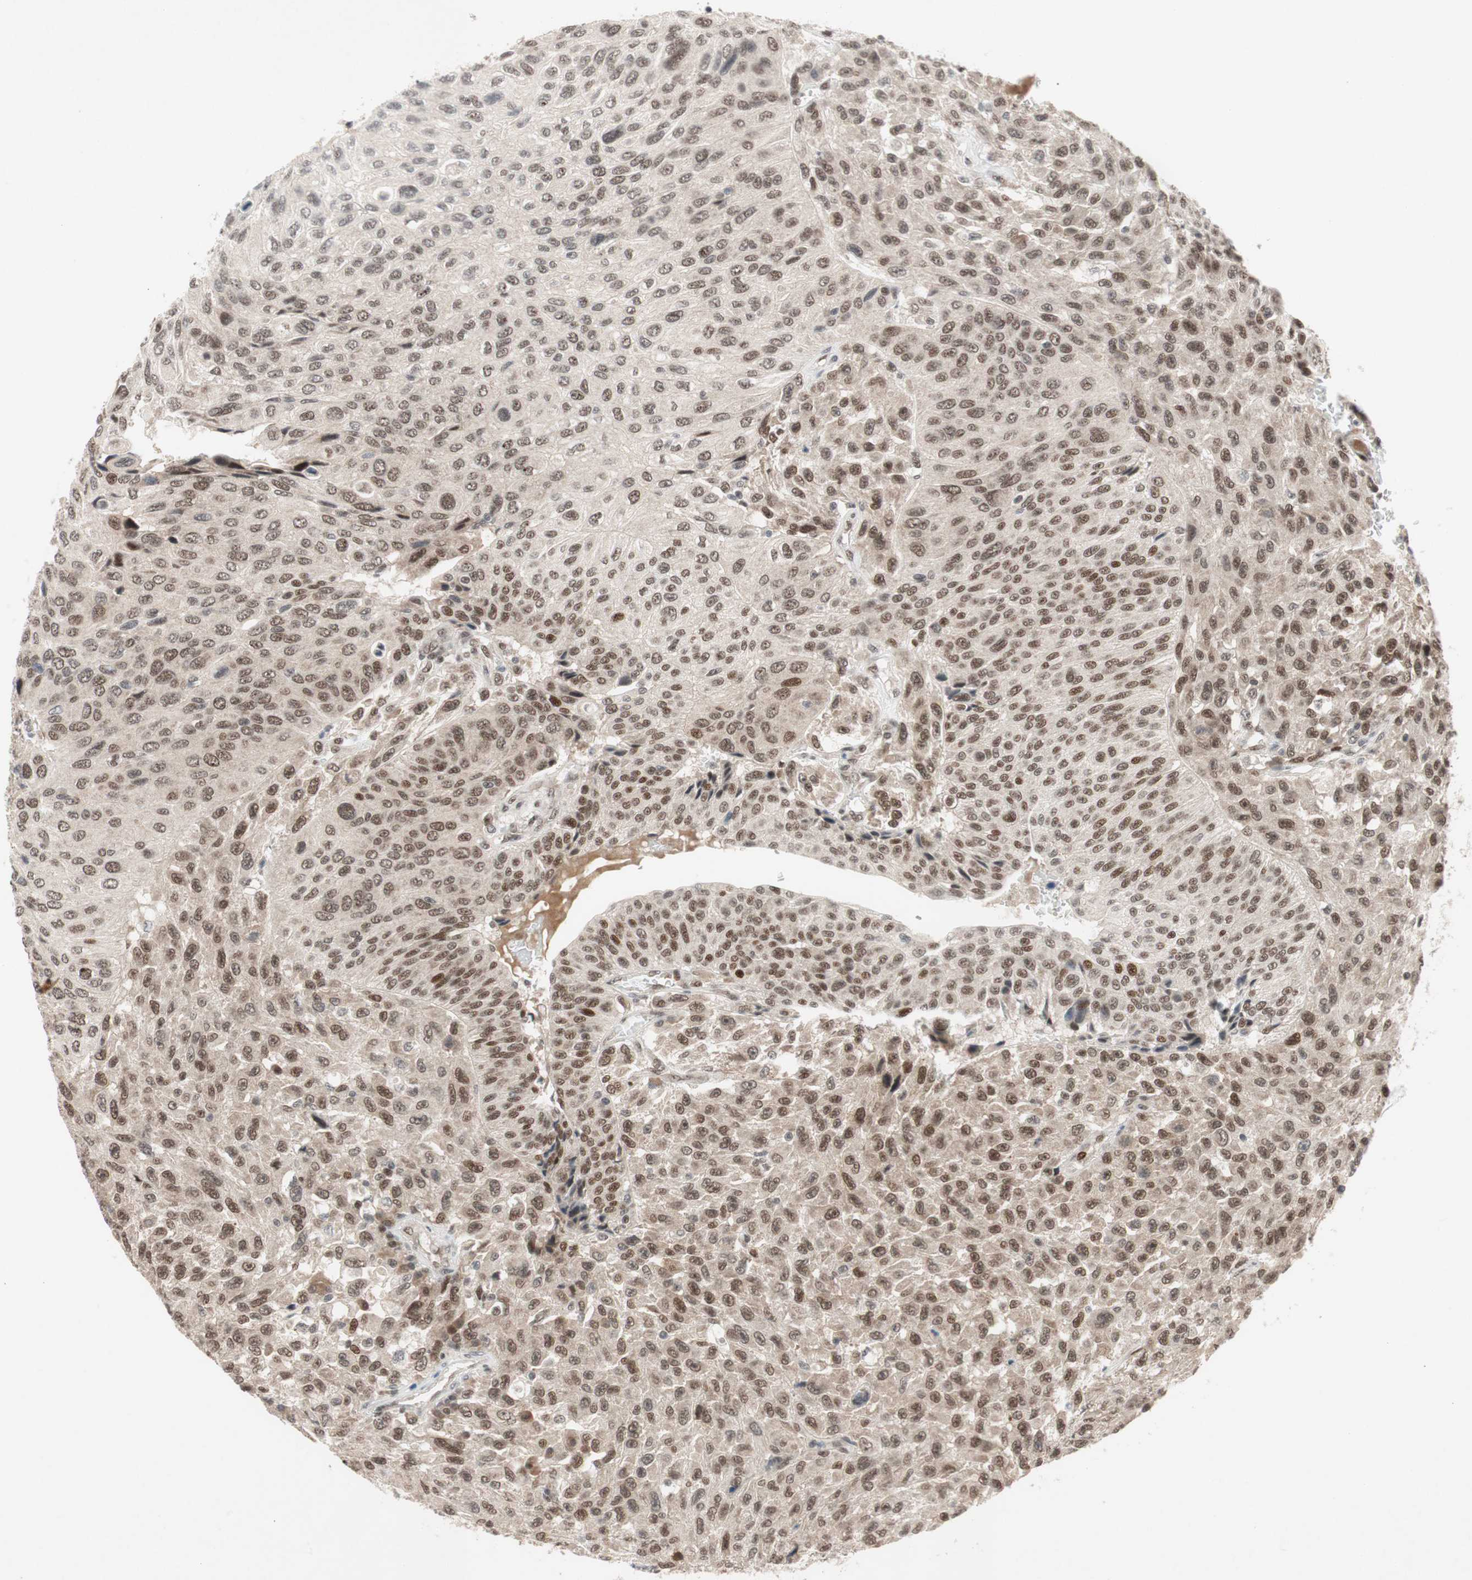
{"staining": {"intensity": "strong", "quantity": ">75%", "location": "nuclear"}, "tissue": "urothelial cancer", "cell_type": "Tumor cells", "image_type": "cancer", "snomed": [{"axis": "morphology", "description": "Urothelial carcinoma, High grade"}, {"axis": "topography", "description": "Urinary bladder"}], "caption": "About >75% of tumor cells in human urothelial carcinoma (high-grade) exhibit strong nuclear protein staining as visualized by brown immunohistochemical staining.", "gene": "TCF12", "patient": {"sex": "male", "age": 66}}